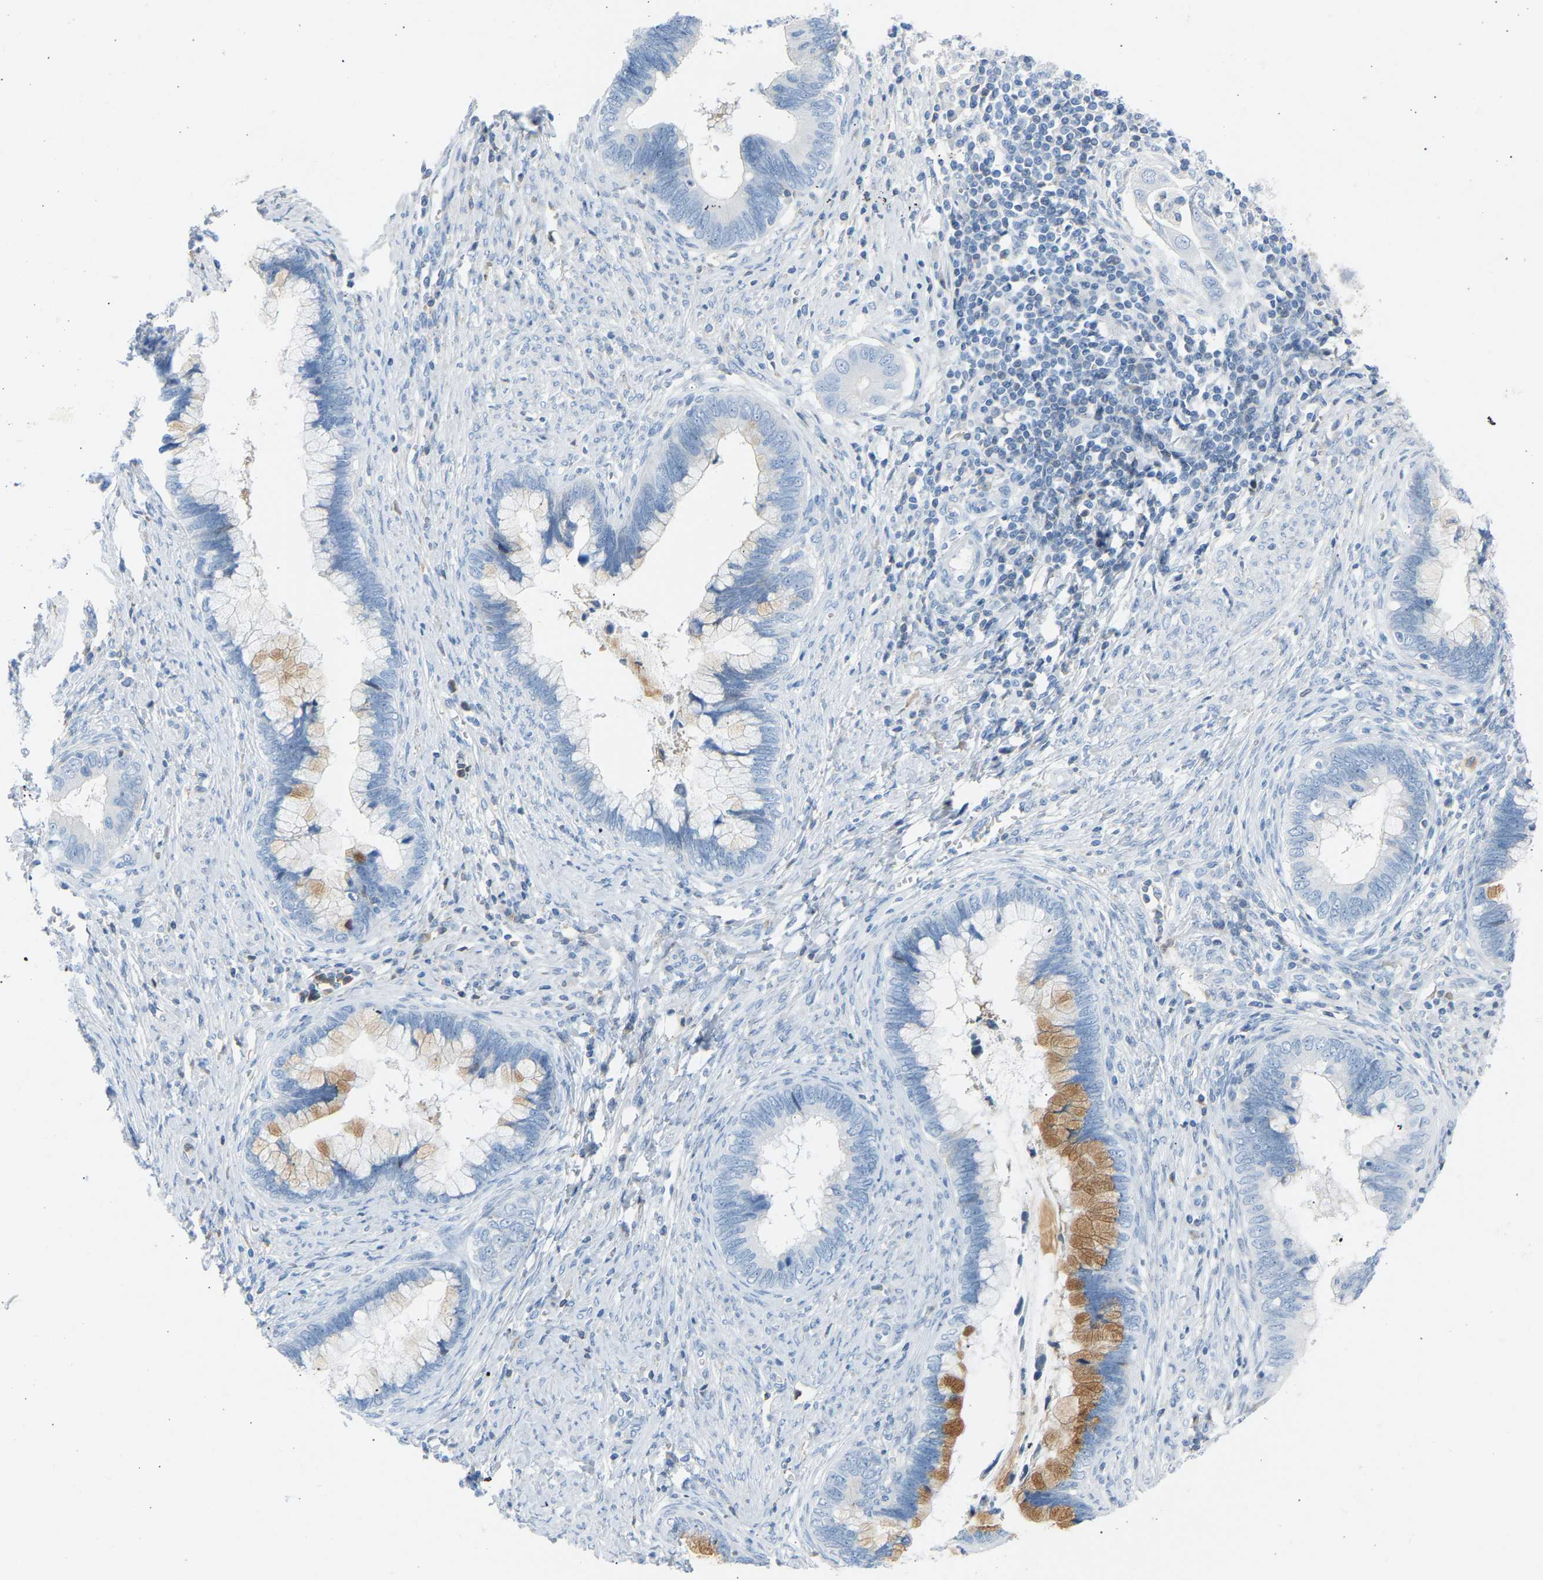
{"staining": {"intensity": "moderate", "quantity": "<25%", "location": "cytoplasmic/membranous"}, "tissue": "cervical cancer", "cell_type": "Tumor cells", "image_type": "cancer", "snomed": [{"axis": "morphology", "description": "Adenocarcinoma, NOS"}, {"axis": "topography", "description": "Cervix"}], "caption": "Immunohistochemistry histopathology image of human cervical adenocarcinoma stained for a protein (brown), which reveals low levels of moderate cytoplasmic/membranous staining in approximately <25% of tumor cells.", "gene": "GNAS", "patient": {"sex": "female", "age": 44}}